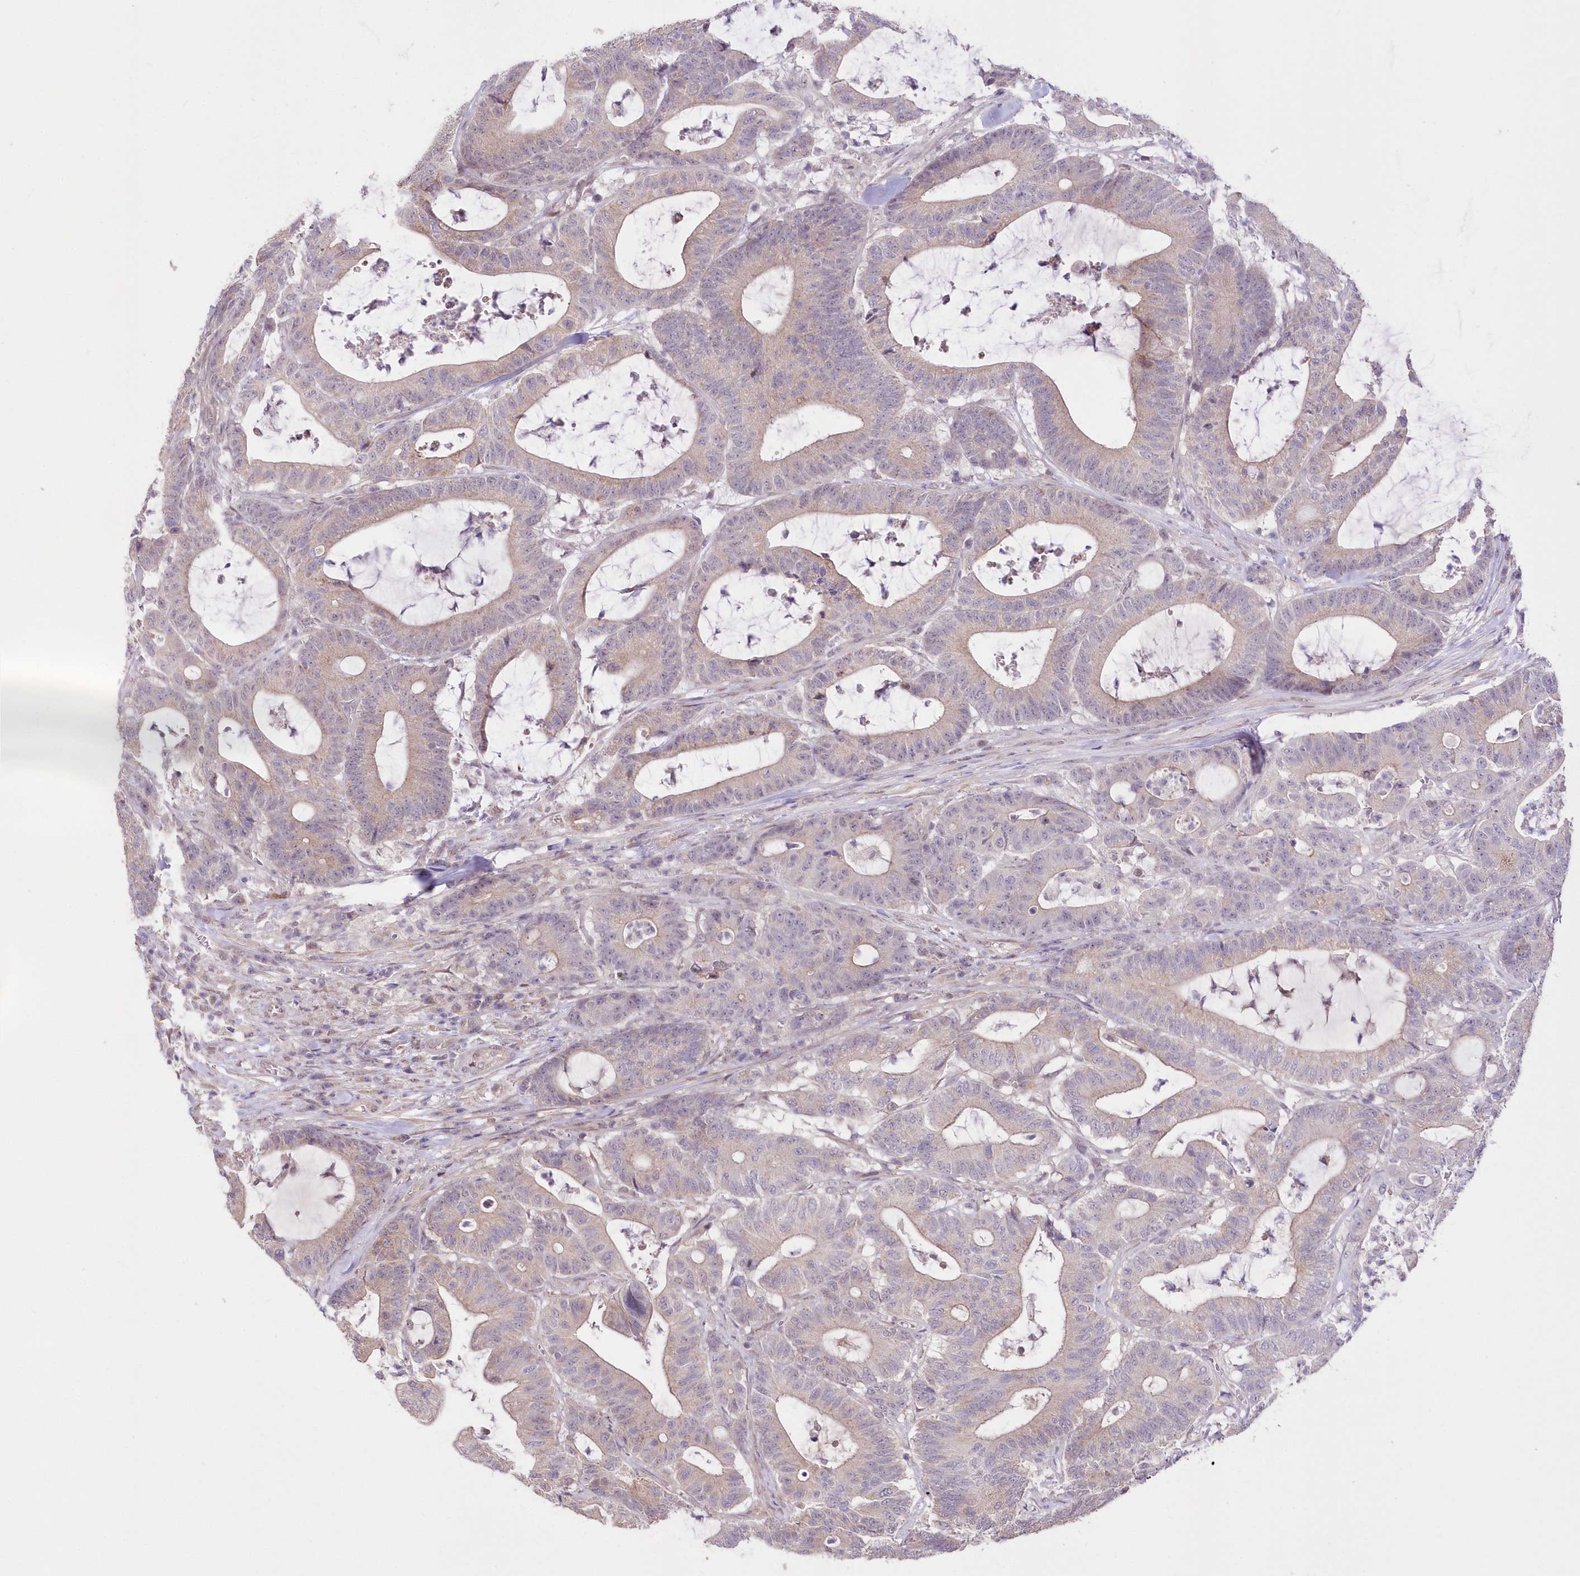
{"staining": {"intensity": "weak", "quantity": "25%-75%", "location": "cytoplasmic/membranous"}, "tissue": "colorectal cancer", "cell_type": "Tumor cells", "image_type": "cancer", "snomed": [{"axis": "morphology", "description": "Adenocarcinoma, NOS"}, {"axis": "topography", "description": "Colon"}], "caption": "Immunohistochemistry photomicrograph of colorectal cancer (adenocarcinoma) stained for a protein (brown), which shows low levels of weak cytoplasmic/membranous positivity in about 25%-75% of tumor cells.", "gene": "FAM241B", "patient": {"sex": "female", "age": 84}}